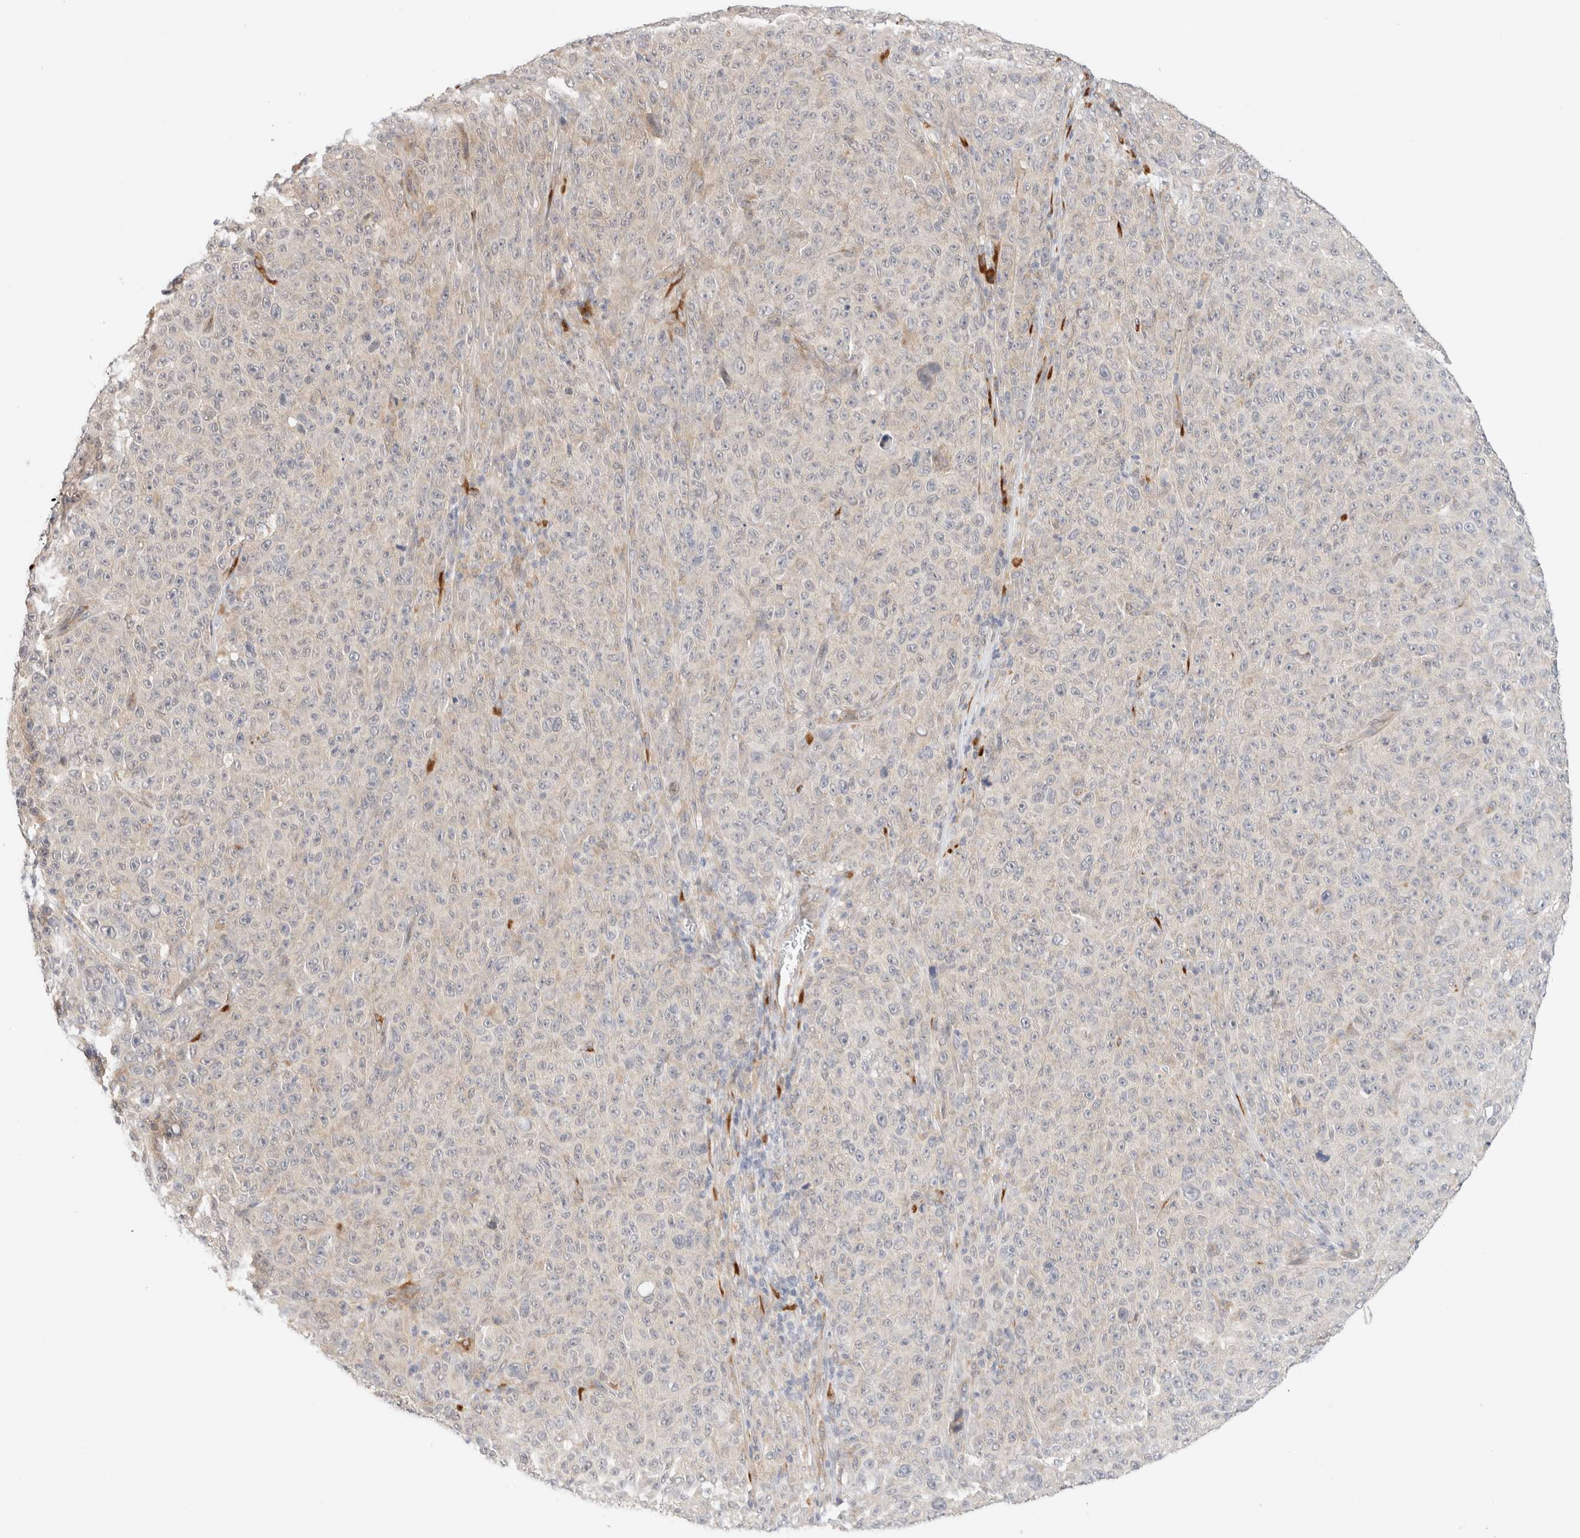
{"staining": {"intensity": "negative", "quantity": "none", "location": "none"}, "tissue": "melanoma", "cell_type": "Tumor cells", "image_type": "cancer", "snomed": [{"axis": "morphology", "description": "Malignant melanoma, NOS"}, {"axis": "topography", "description": "Skin"}], "caption": "Tumor cells show no significant positivity in malignant melanoma. The staining is performed using DAB brown chromogen with nuclei counter-stained in using hematoxylin.", "gene": "HDLBP", "patient": {"sex": "female", "age": 82}}